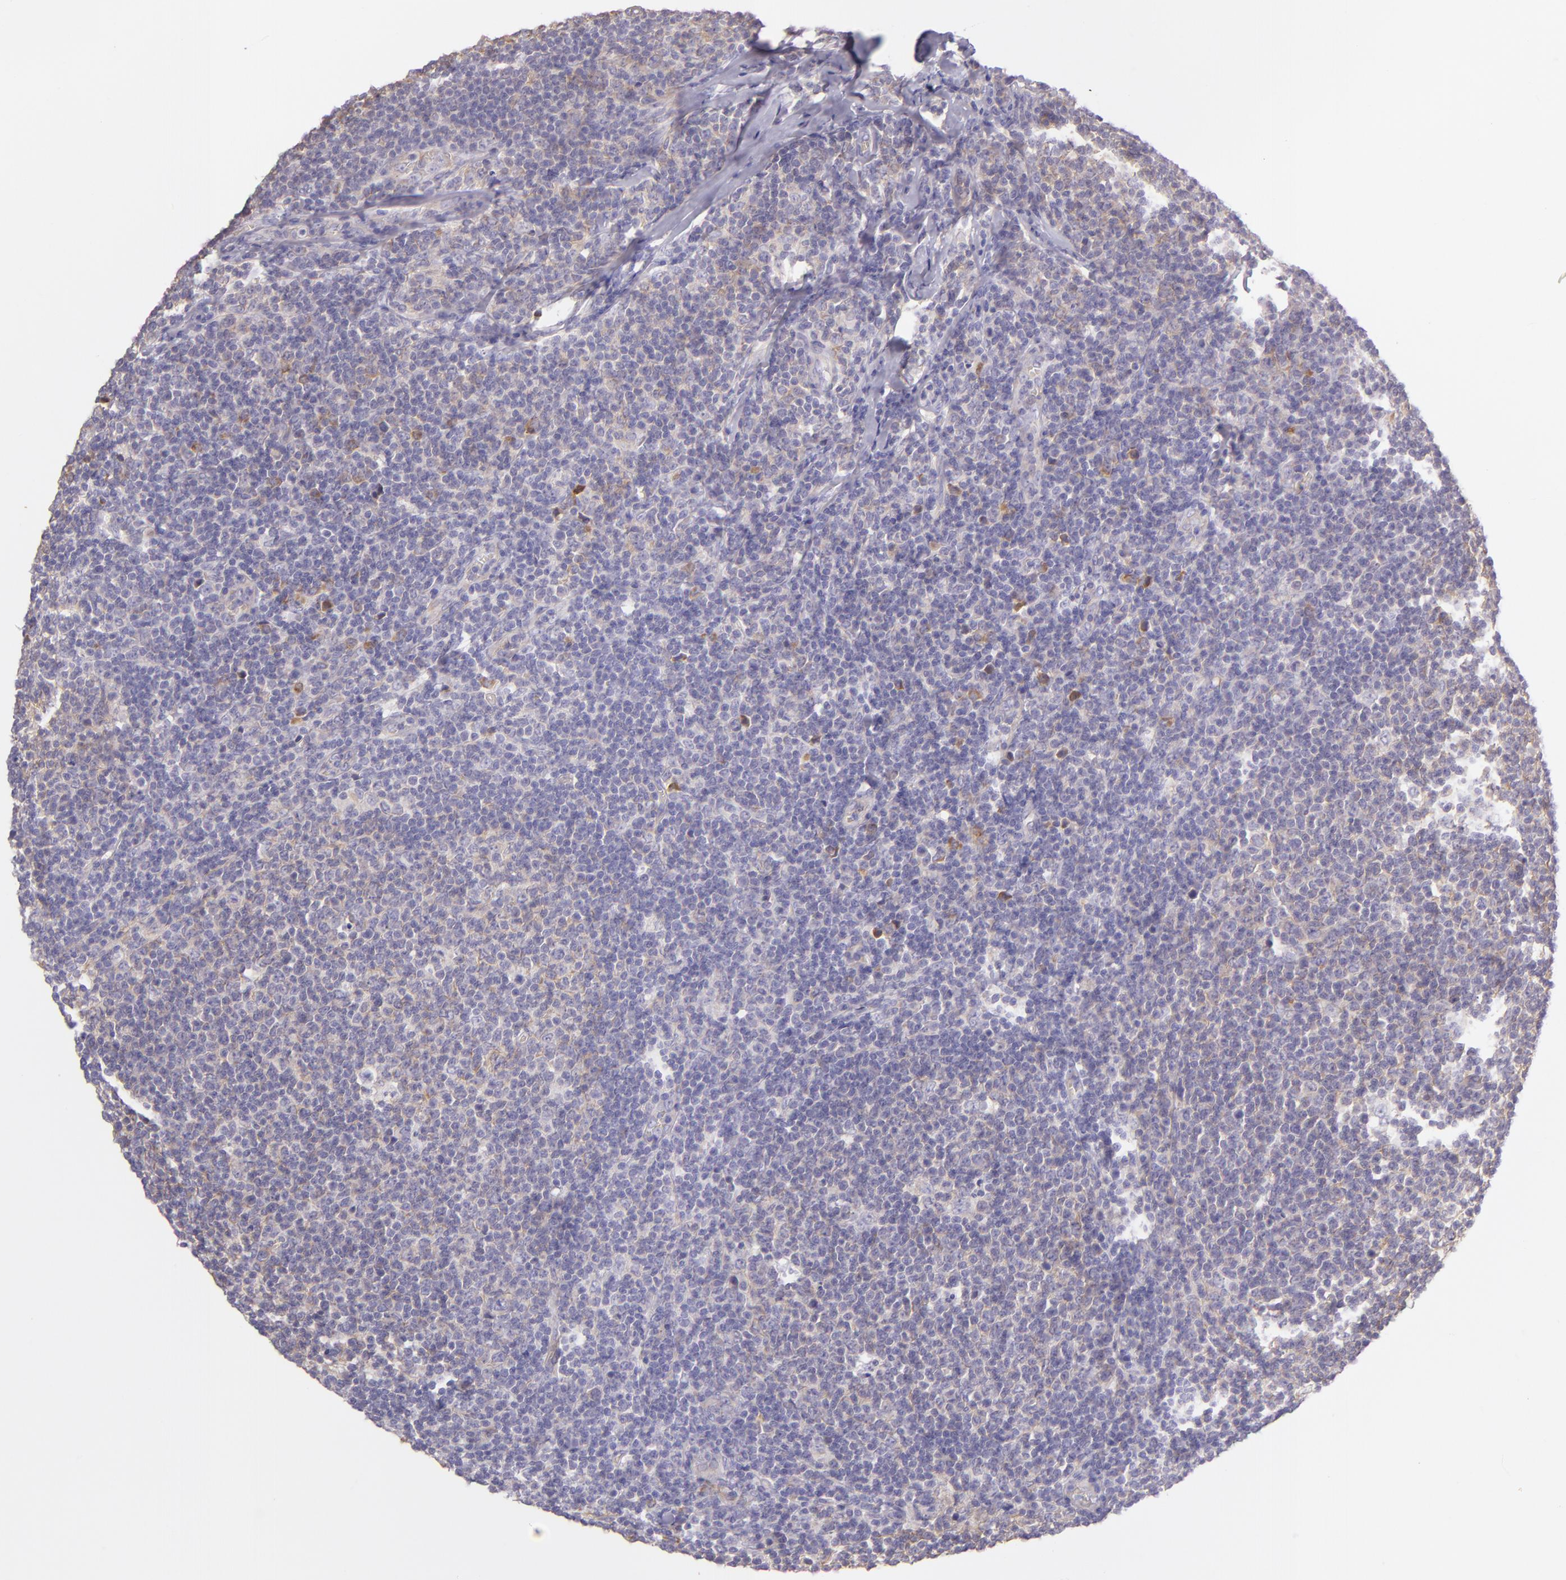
{"staining": {"intensity": "negative", "quantity": "none", "location": "none"}, "tissue": "lymphoma", "cell_type": "Tumor cells", "image_type": "cancer", "snomed": [{"axis": "morphology", "description": "Malignant lymphoma, non-Hodgkin's type, Low grade"}, {"axis": "topography", "description": "Lymph node"}], "caption": "Protein analysis of malignant lymphoma, non-Hodgkin's type (low-grade) shows no significant expression in tumor cells.", "gene": "ZC3H7B", "patient": {"sex": "male", "age": 74}}